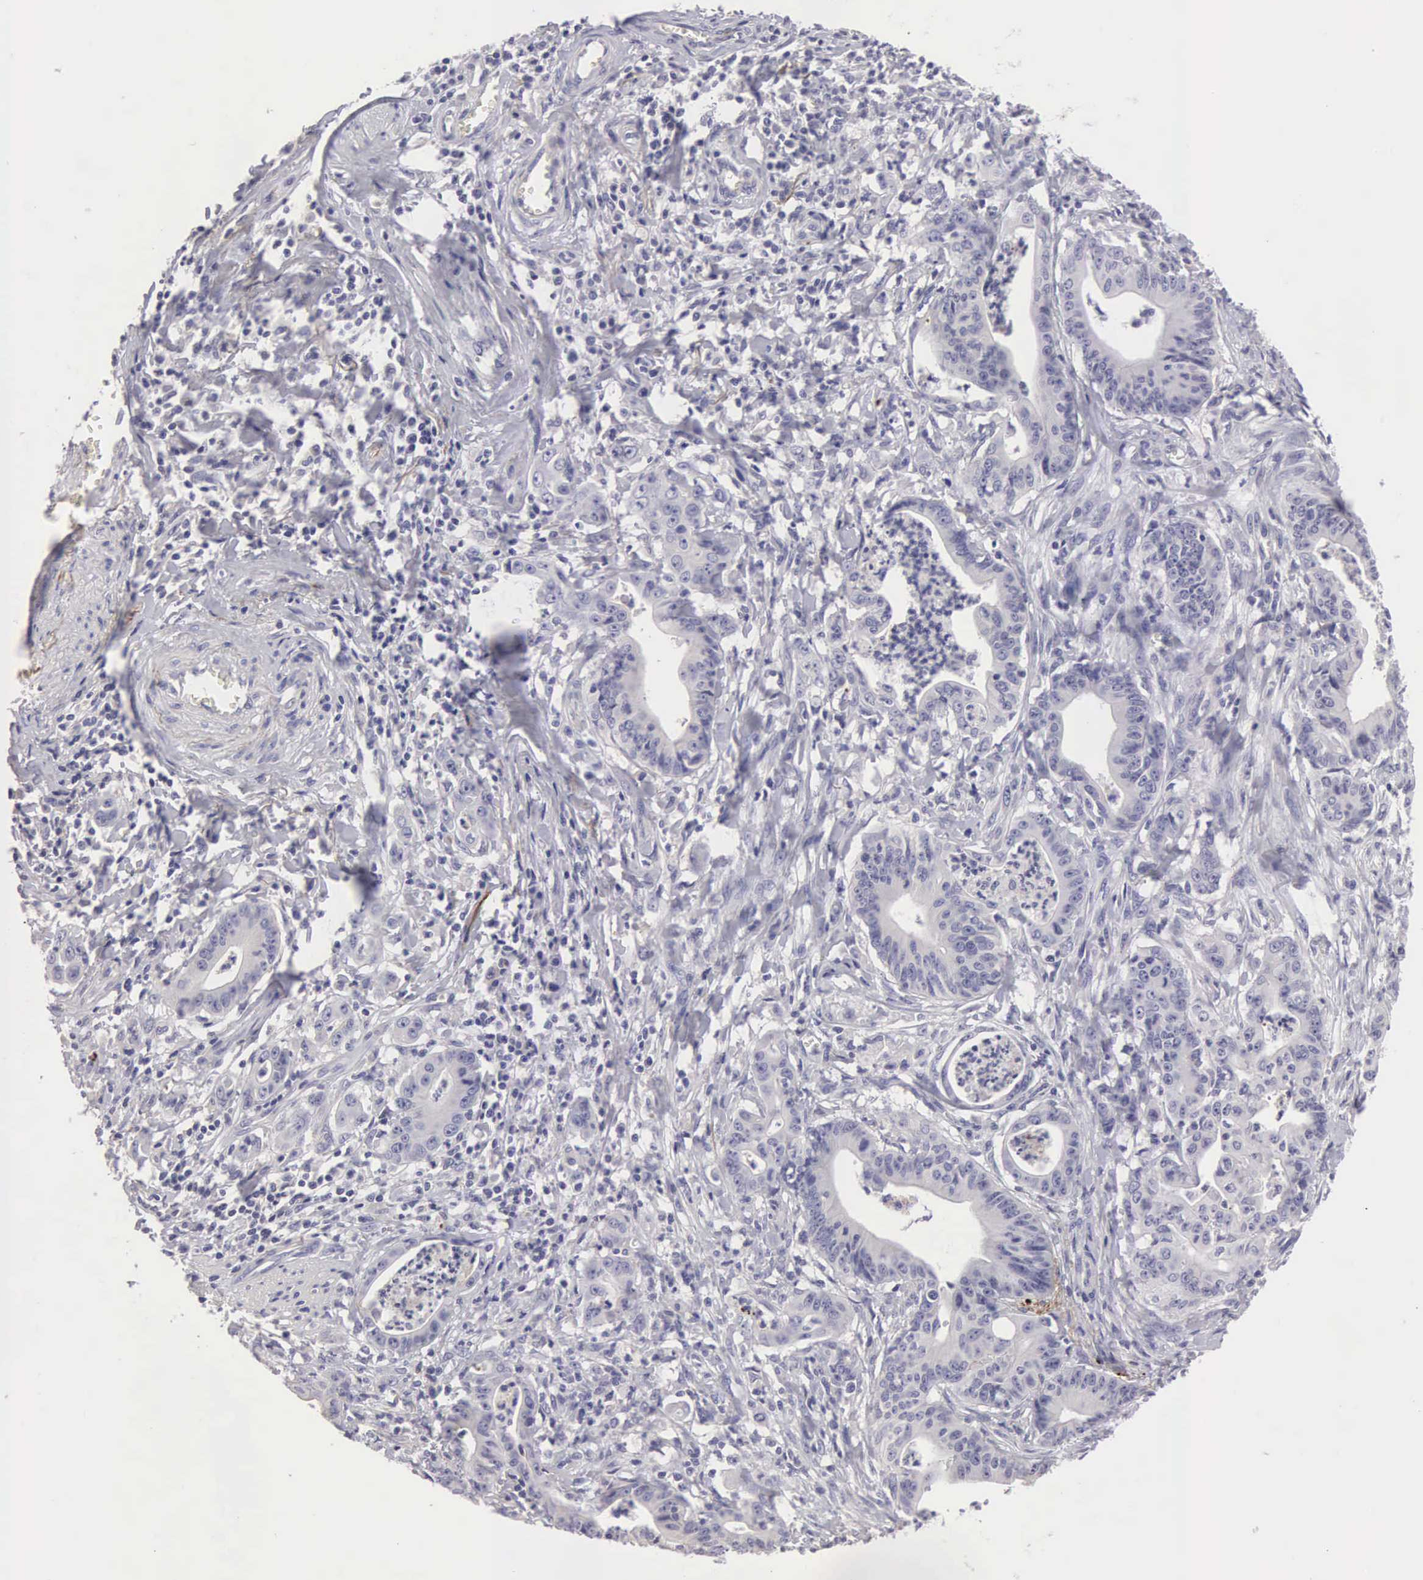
{"staining": {"intensity": "negative", "quantity": "none", "location": "none"}, "tissue": "stomach cancer", "cell_type": "Tumor cells", "image_type": "cancer", "snomed": [{"axis": "morphology", "description": "Adenocarcinoma, NOS"}, {"axis": "topography", "description": "Stomach, lower"}], "caption": "Human stomach cancer (adenocarcinoma) stained for a protein using immunohistochemistry demonstrates no positivity in tumor cells.", "gene": "CLU", "patient": {"sex": "female", "age": 86}}